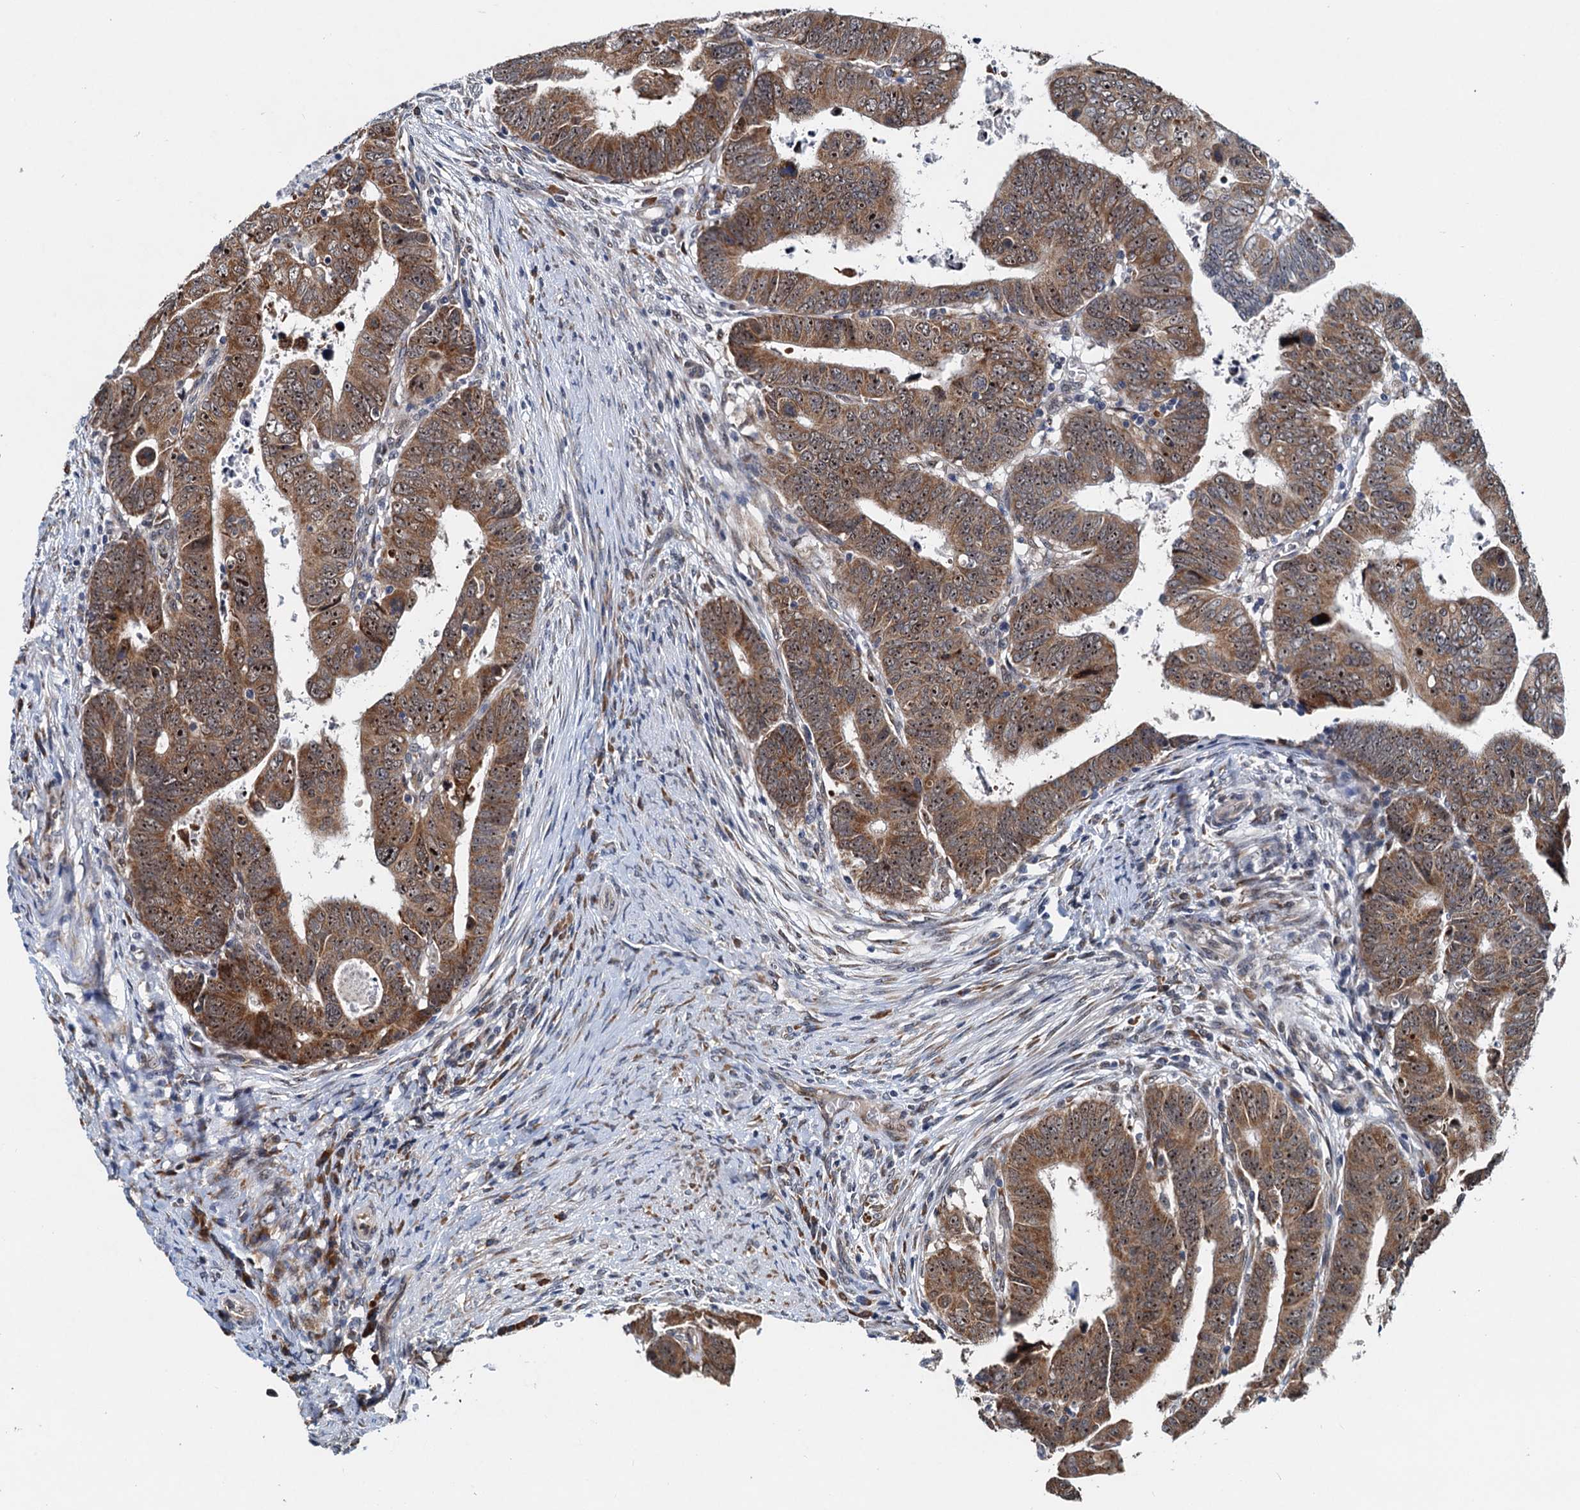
{"staining": {"intensity": "moderate", "quantity": ">75%", "location": "cytoplasmic/membranous,nuclear"}, "tissue": "colorectal cancer", "cell_type": "Tumor cells", "image_type": "cancer", "snomed": [{"axis": "morphology", "description": "Normal tissue, NOS"}, {"axis": "morphology", "description": "Adenocarcinoma, NOS"}, {"axis": "topography", "description": "Rectum"}], "caption": "Immunohistochemical staining of colorectal cancer shows moderate cytoplasmic/membranous and nuclear protein expression in approximately >75% of tumor cells. (brown staining indicates protein expression, while blue staining denotes nuclei).", "gene": "DNAJC21", "patient": {"sex": "female", "age": 65}}